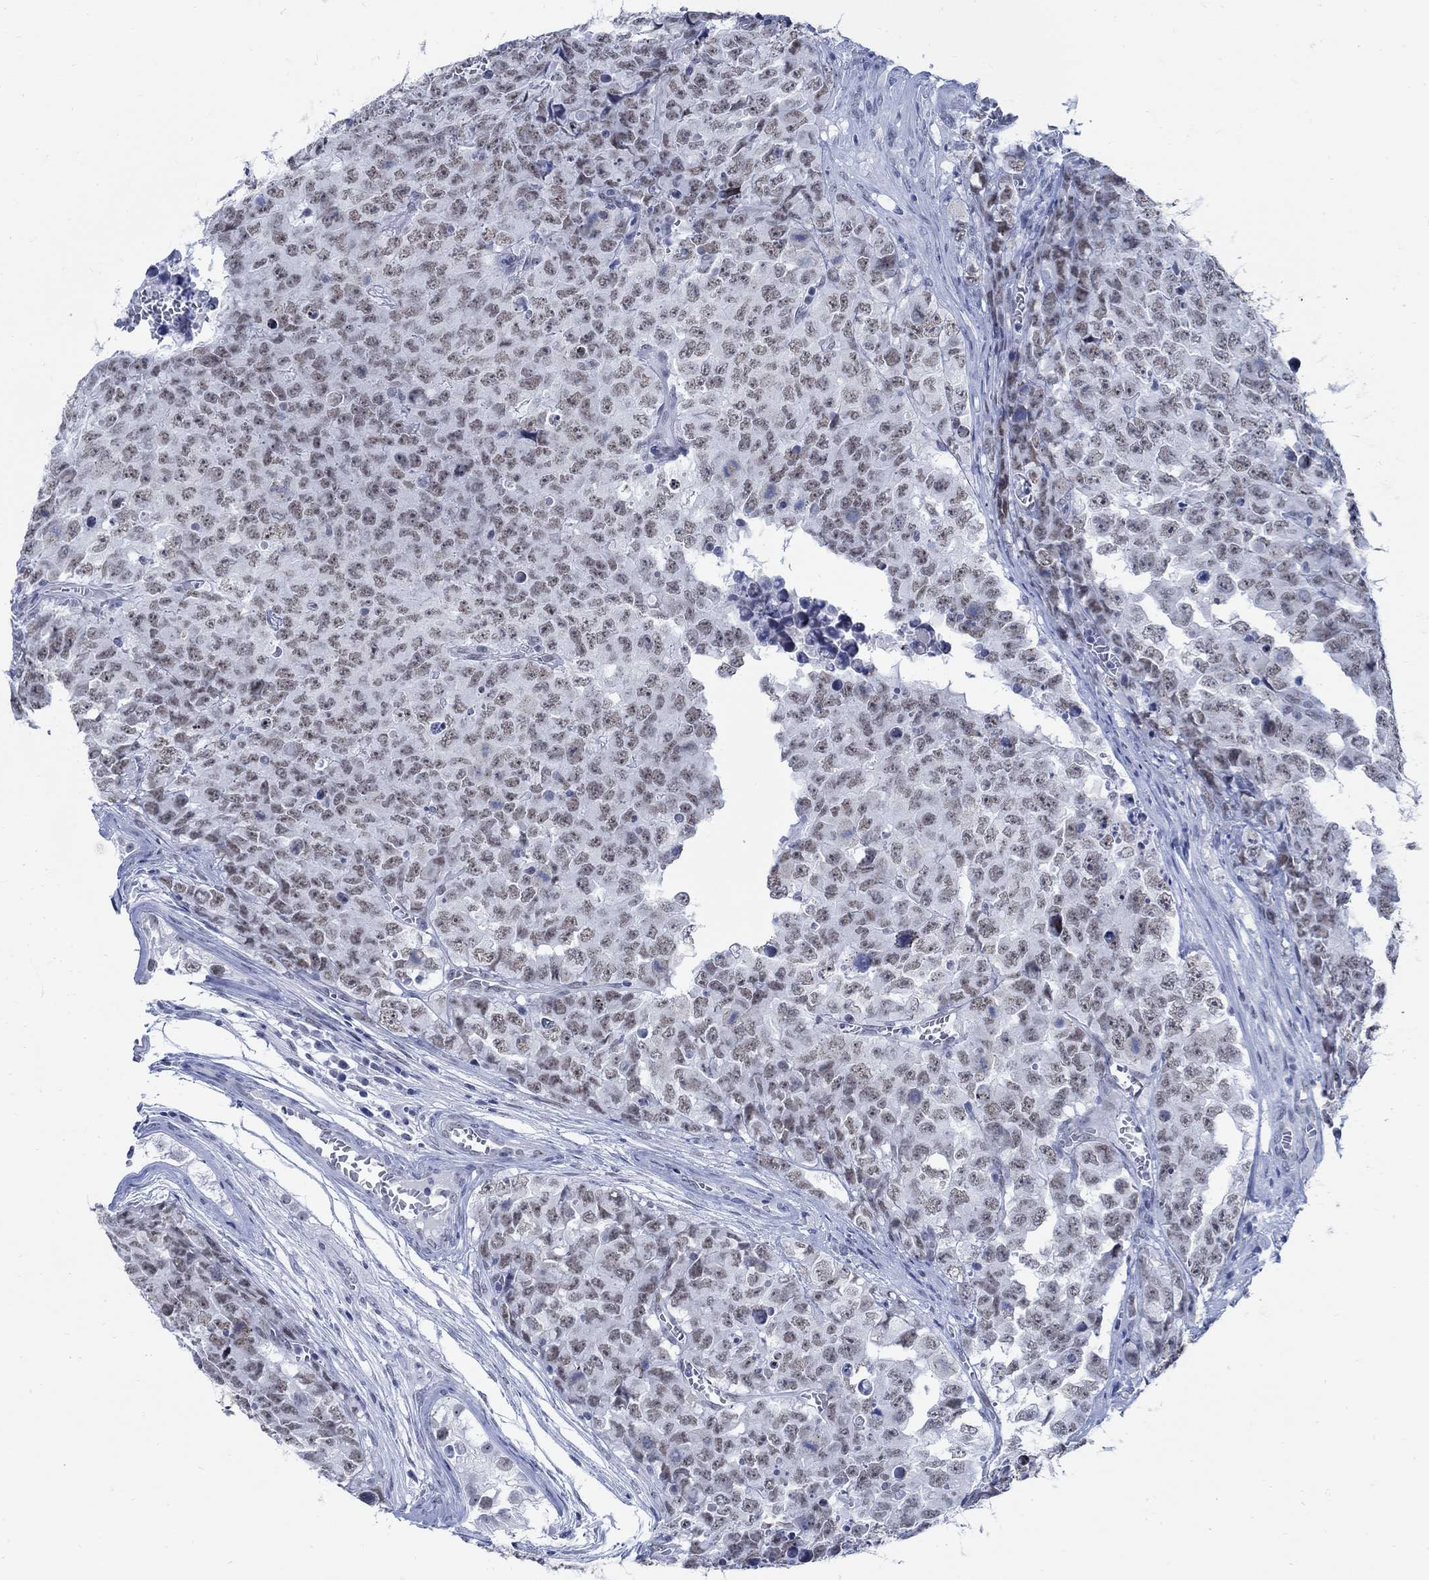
{"staining": {"intensity": "weak", "quantity": ">75%", "location": "nuclear"}, "tissue": "testis cancer", "cell_type": "Tumor cells", "image_type": "cancer", "snomed": [{"axis": "morphology", "description": "Carcinoma, Embryonal, NOS"}, {"axis": "topography", "description": "Testis"}], "caption": "A histopathology image showing weak nuclear positivity in about >75% of tumor cells in embryonal carcinoma (testis), as visualized by brown immunohistochemical staining.", "gene": "DLK1", "patient": {"sex": "male", "age": 23}}